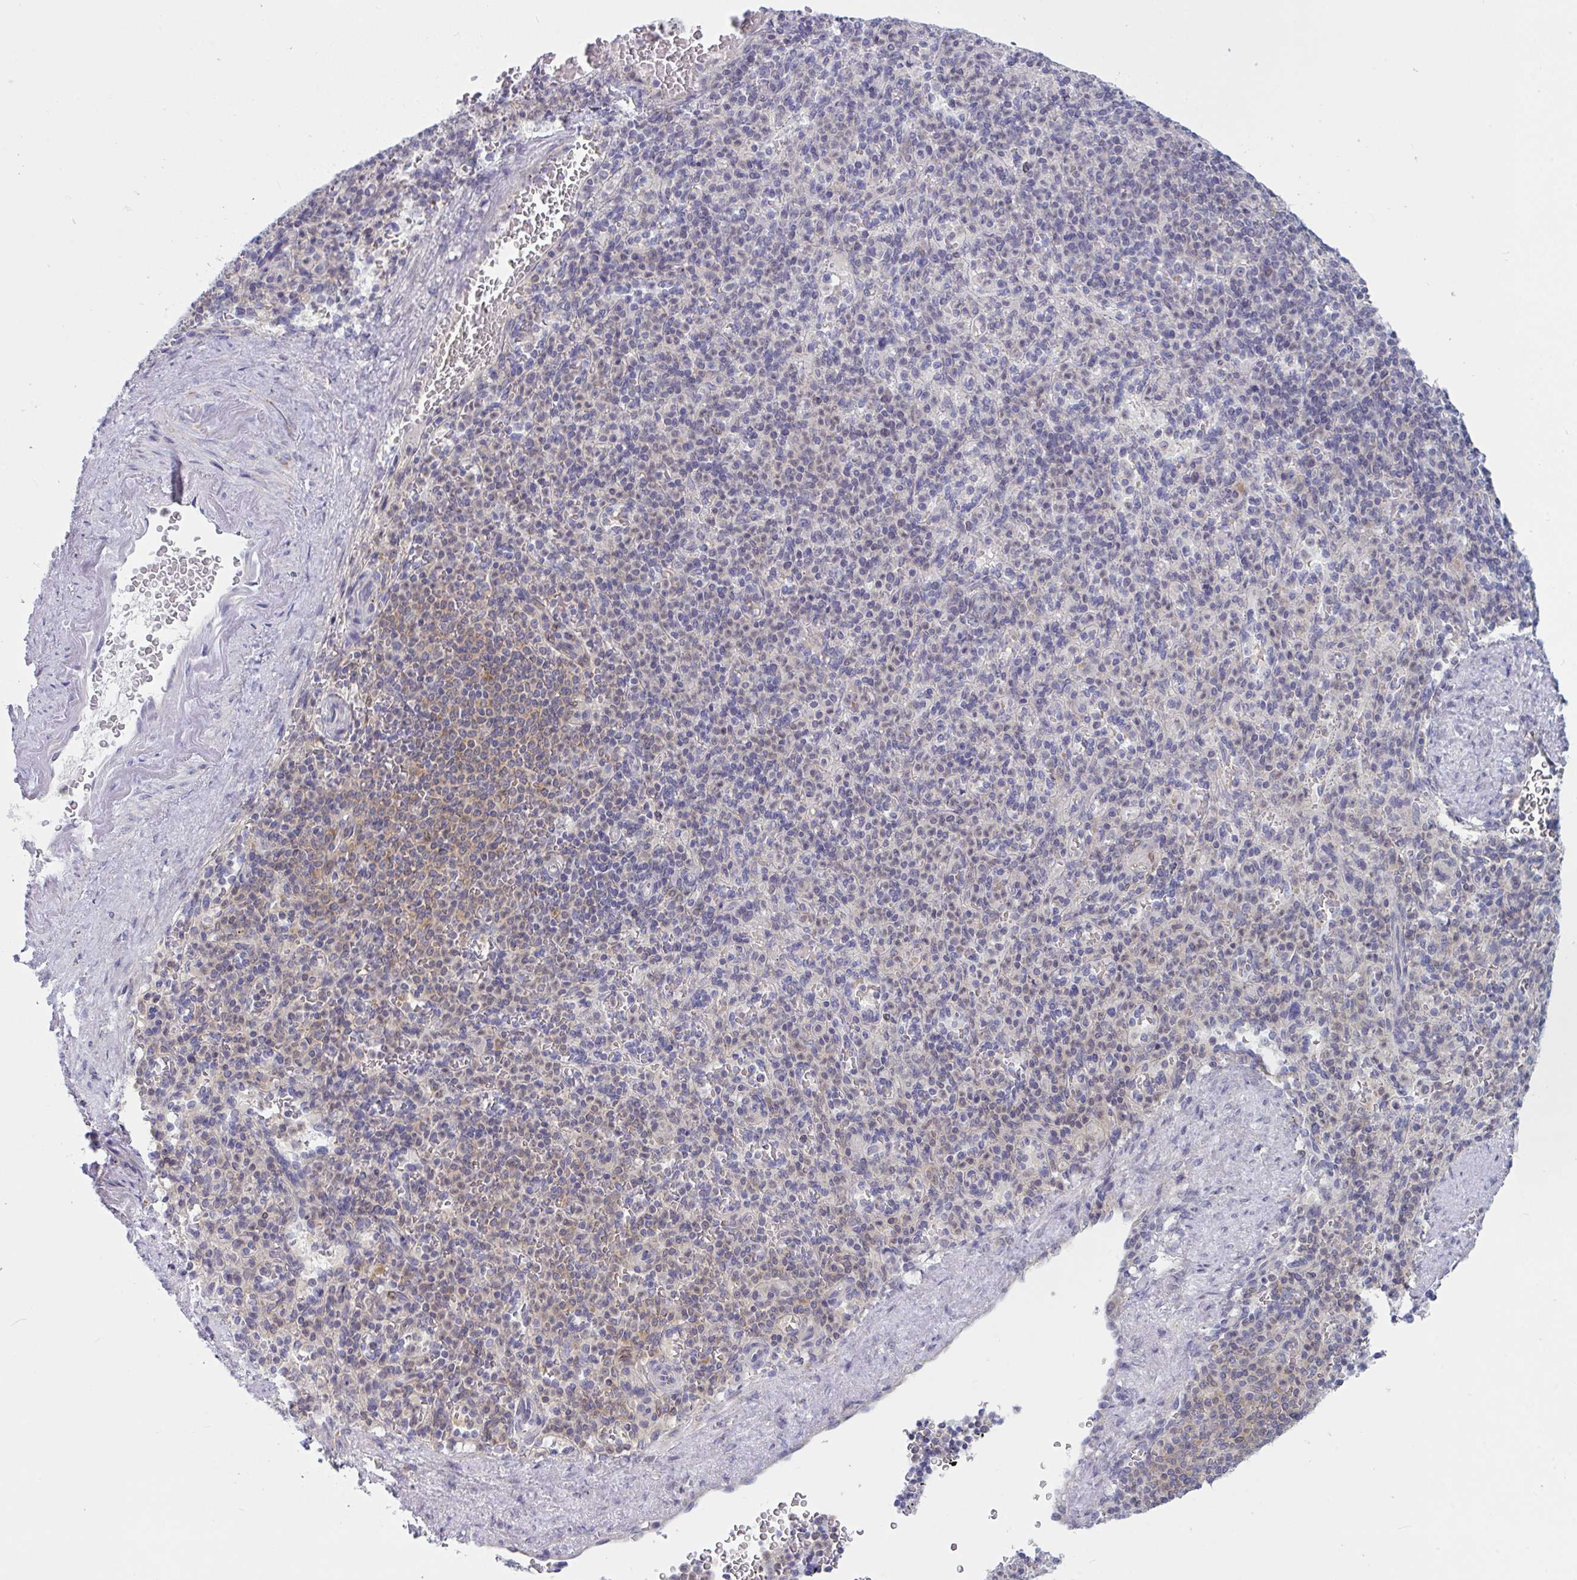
{"staining": {"intensity": "moderate", "quantity": "<25%", "location": "cytoplasmic/membranous"}, "tissue": "spleen", "cell_type": "Cells in red pulp", "image_type": "normal", "snomed": [{"axis": "morphology", "description": "Normal tissue, NOS"}, {"axis": "topography", "description": "Spleen"}], "caption": "A brown stain shows moderate cytoplasmic/membranous expression of a protein in cells in red pulp of unremarkable spleen. Immunohistochemistry (ihc) stains the protein in brown and the nuclei are stained blue.", "gene": "TANK", "patient": {"sex": "female", "age": 74}}